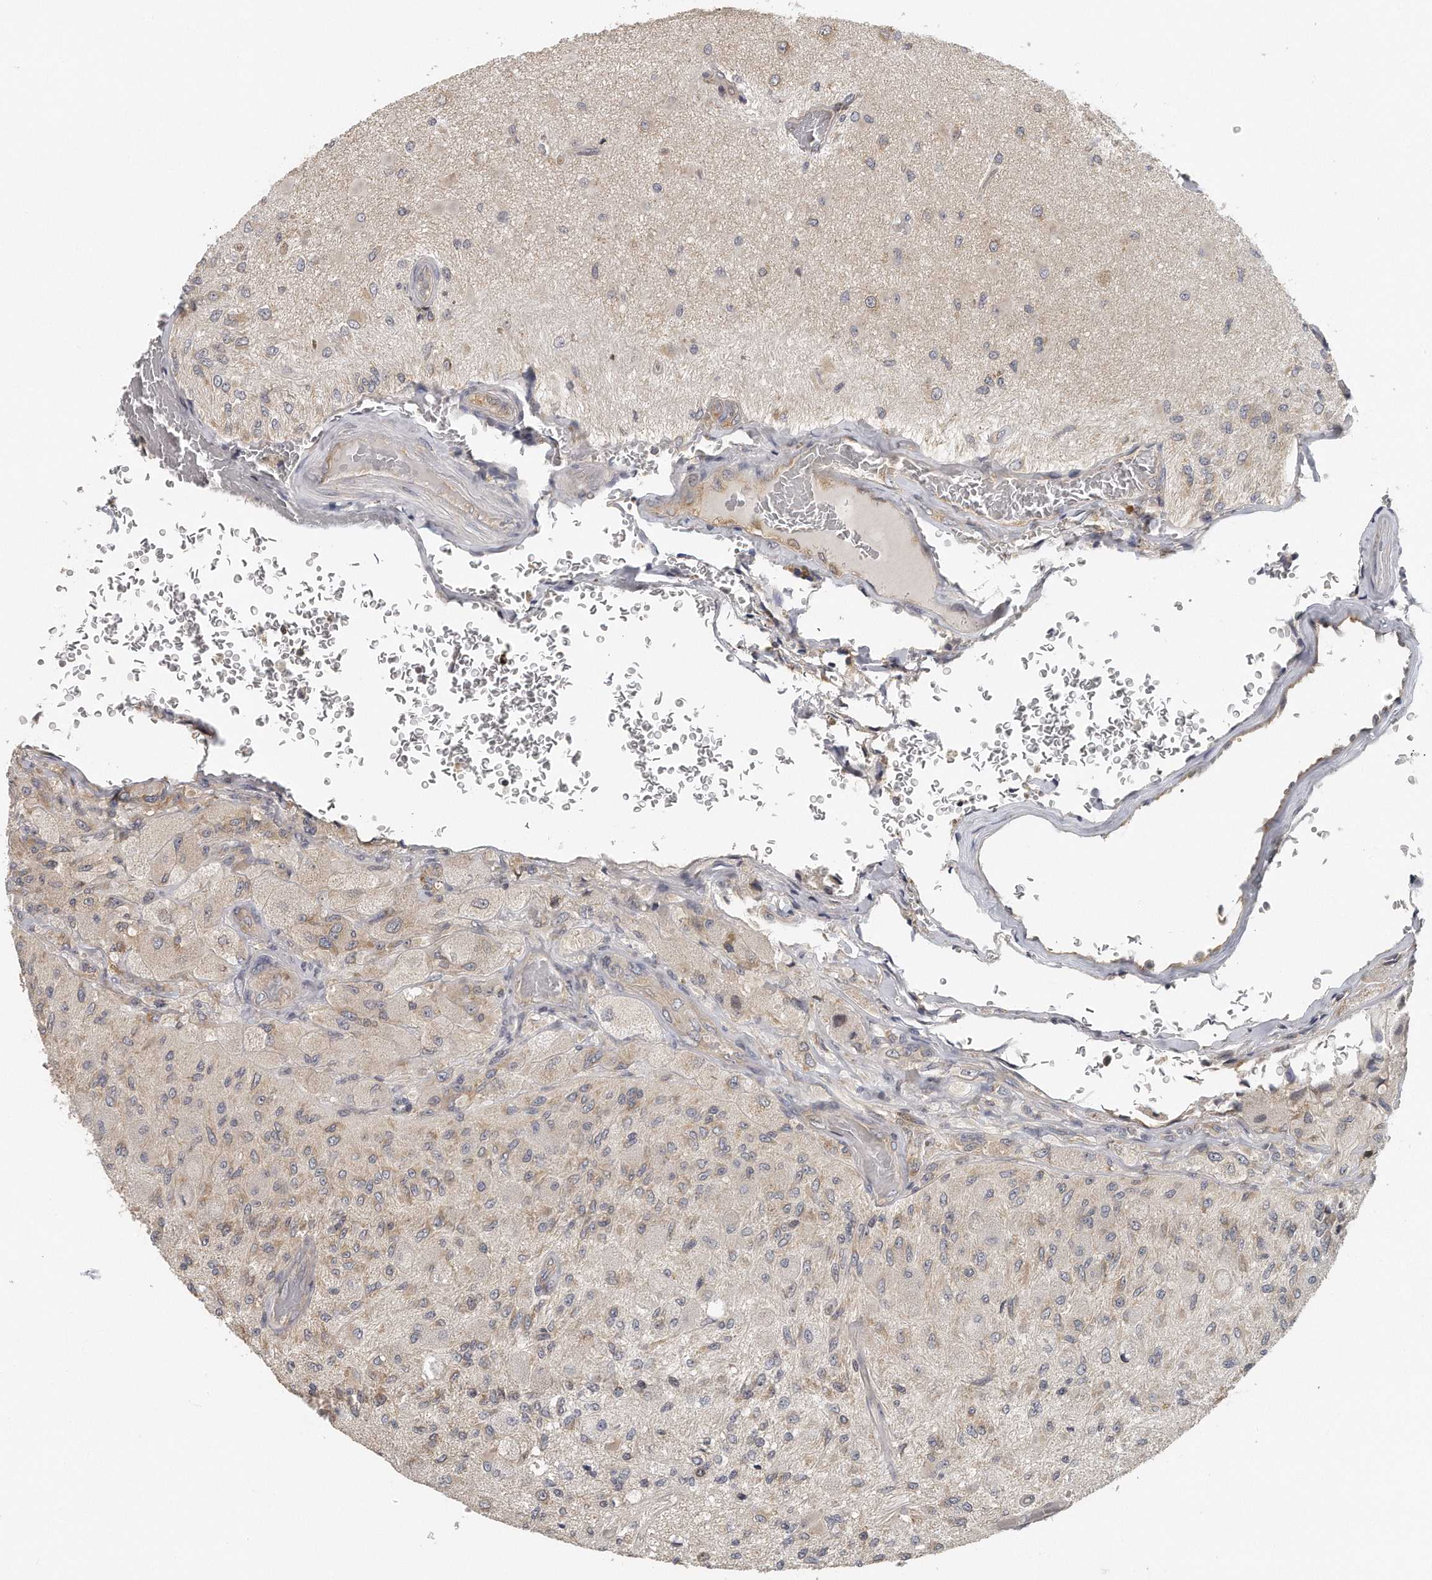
{"staining": {"intensity": "negative", "quantity": "none", "location": "none"}, "tissue": "glioma", "cell_type": "Tumor cells", "image_type": "cancer", "snomed": [{"axis": "morphology", "description": "Normal tissue, NOS"}, {"axis": "morphology", "description": "Glioma, malignant, High grade"}, {"axis": "topography", "description": "Cerebral cortex"}], "caption": "A micrograph of human glioma is negative for staining in tumor cells. (DAB (3,3'-diaminobenzidine) immunohistochemistry (IHC), high magnification).", "gene": "EIF3I", "patient": {"sex": "male", "age": 77}}